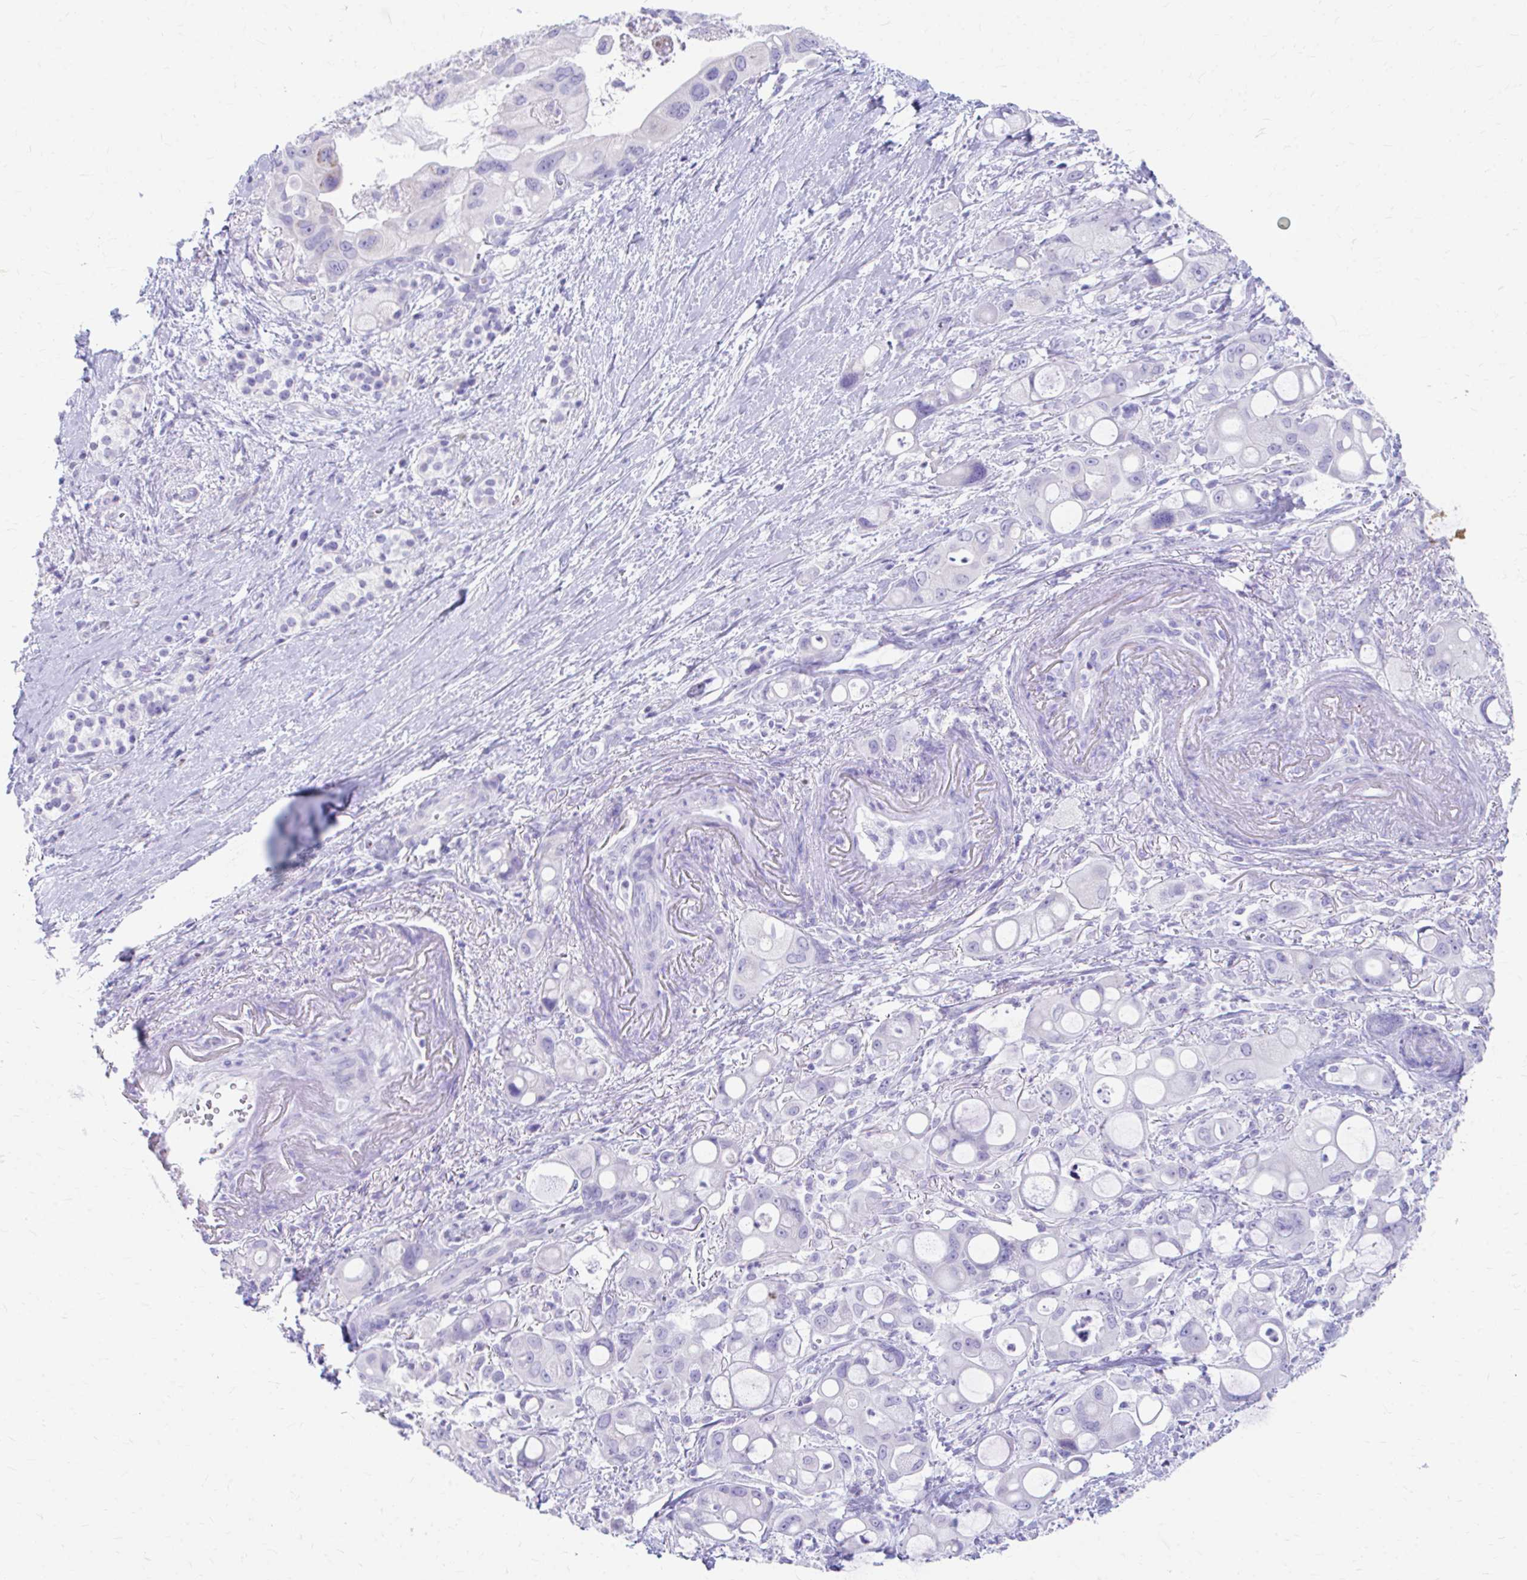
{"staining": {"intensity": "negative", "quantity": "none", "location": "none"}, "tissue": "pancreatic cancer", "cell_type": "Tumor cells", "image_type": "cancer", "snomed": [{"axis": "morphology", "description": "Adenocarcinoma, NOS"}, {"axis": "topography", "description": "Pancreas"}], "caption": "The IHC image has no significant staining in tumor cells of pancreatic cancer (adenocarcinoma) tissue.", "gene": "KRIT1", "patient": {"sex": "male", "age": 68}}